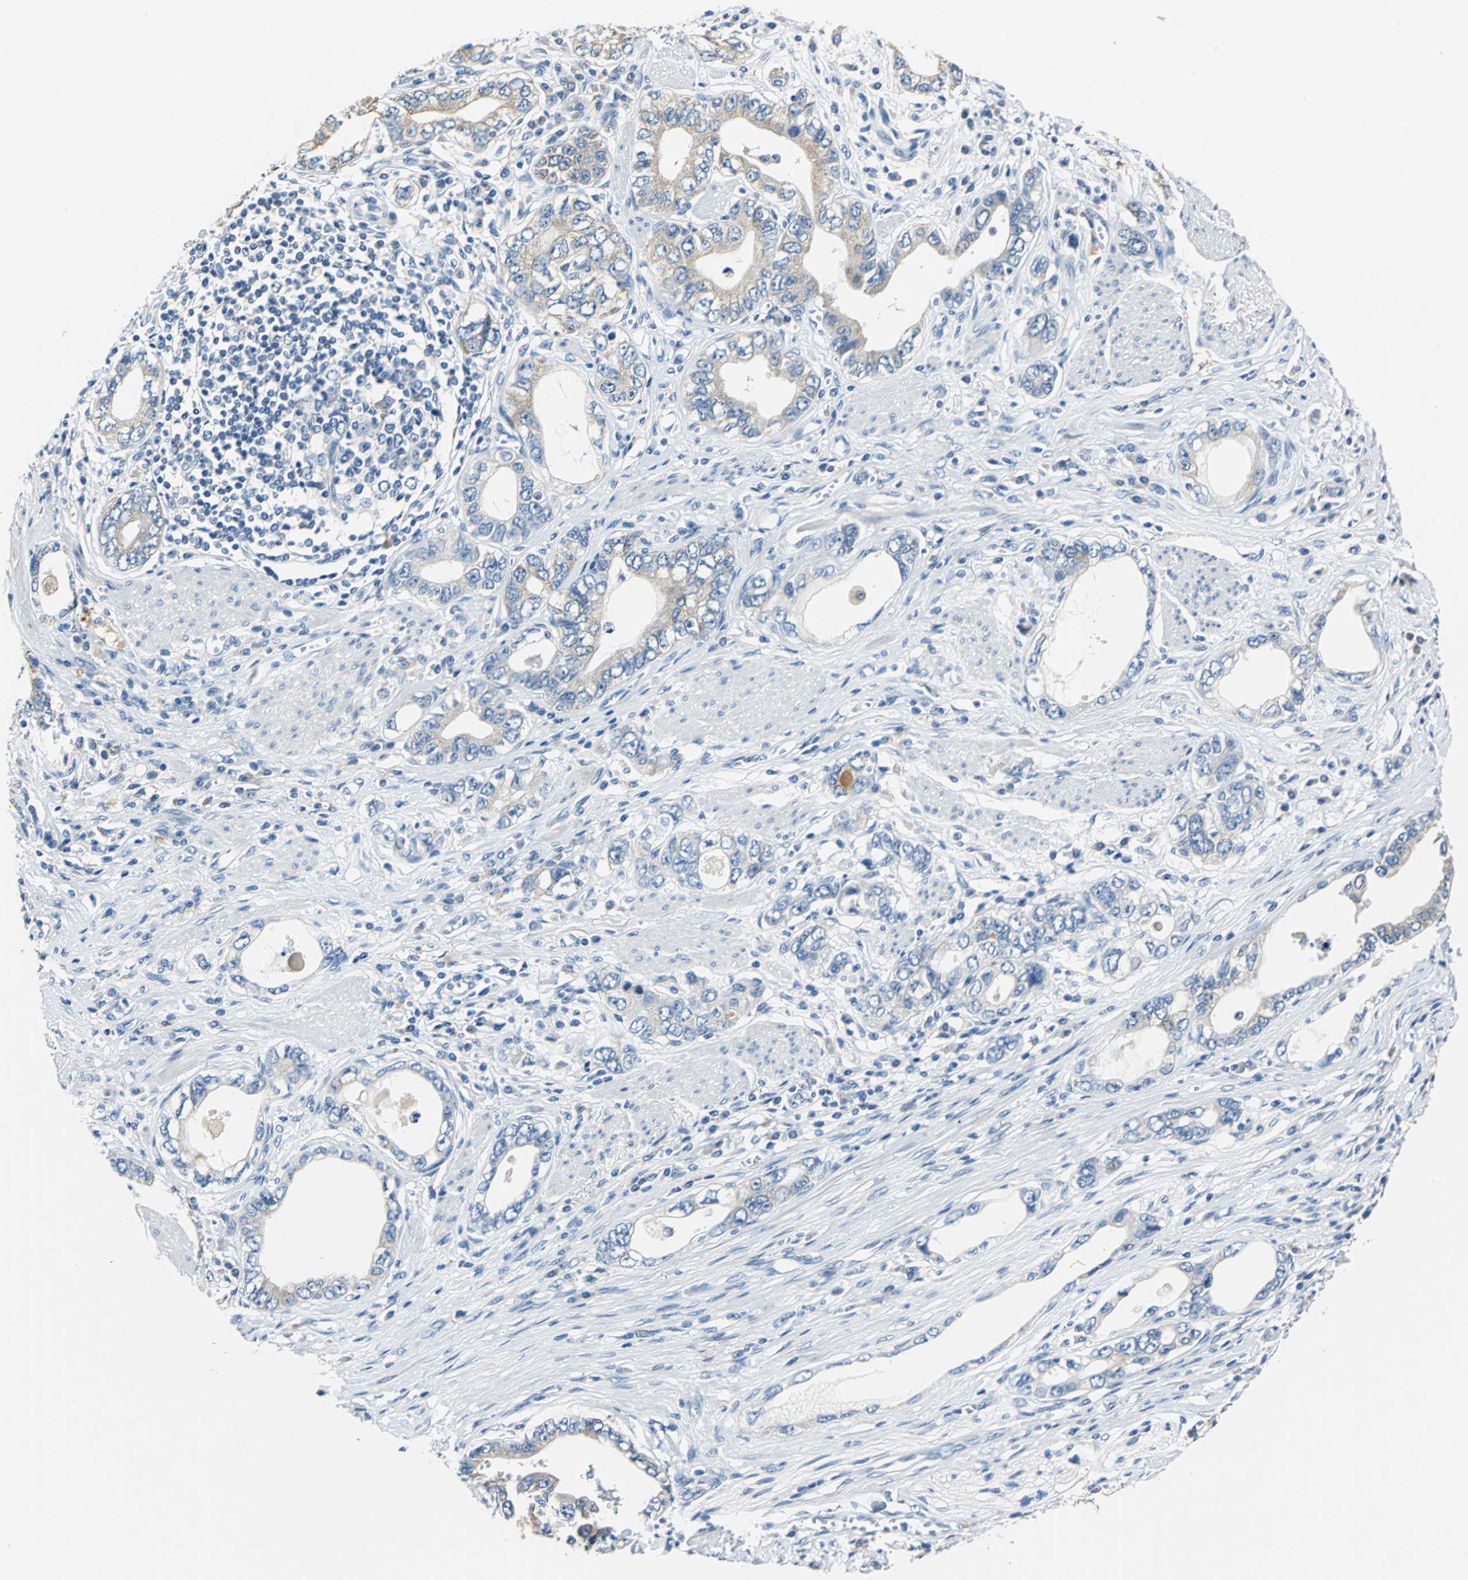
{"staining": {"intensity": "weak", "quantity": ">75%", "location": "cytoplasmic/membranous"}, "tissue": "stomach cancer", "cell_type": "Tumor cells", "image_type": "cancer", "snomed": [{"axis": "morphology", "description": "Adenocarcinoma, NOS"}, {"axis": "topography", "description": "Stomach, lower"}], "caption": "This histopathology image shows stomach cancer (adenocarcinoma) stained with IHC to label a protein in brown. The cytoplasmic/membranous of tumor cells show weak positivity for the protein. Nuclei are counter-stained blue.", "gene": "RASD2", "patient": {"sex": "female", "age": 93}}